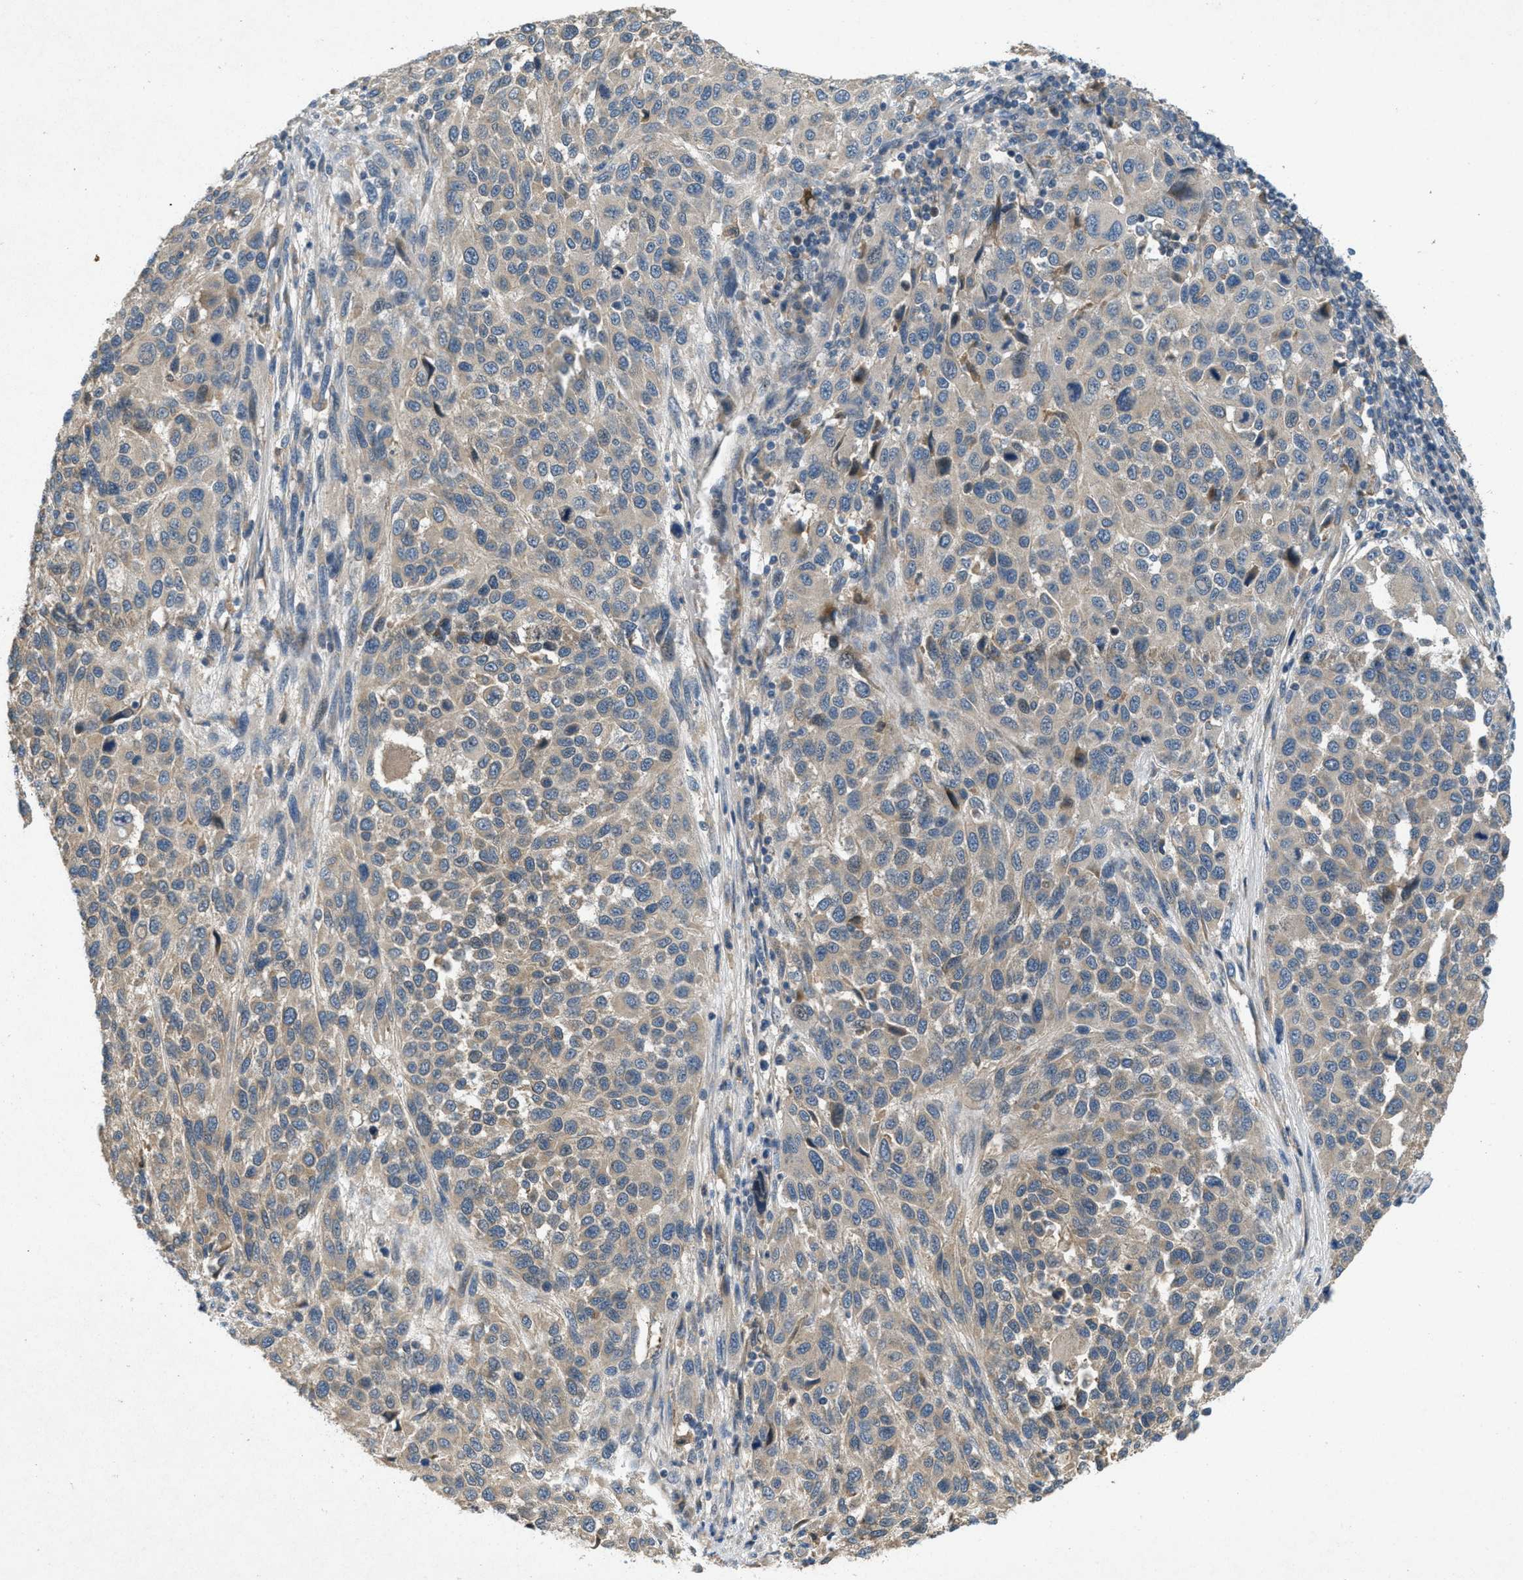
{"staining": {"intensity": "weak", "quantity": "<25%", "location": "cytoplasmic/membranous"}, "tissue": "melanoma", "cell_type": "Tumor cells", "image_type": "cancer", "snomed": [{"axis": "morphology", "description": "Malignant melanoma, Metastatic site"}, {"axis": "topography", "description": "Lymph node"}], "caption": "The photomicrograph exhibits no significant positivity in tumor cells of melanoma.", "gene": "ADCY6", "patient": {"sex": "male", "age": 61}}